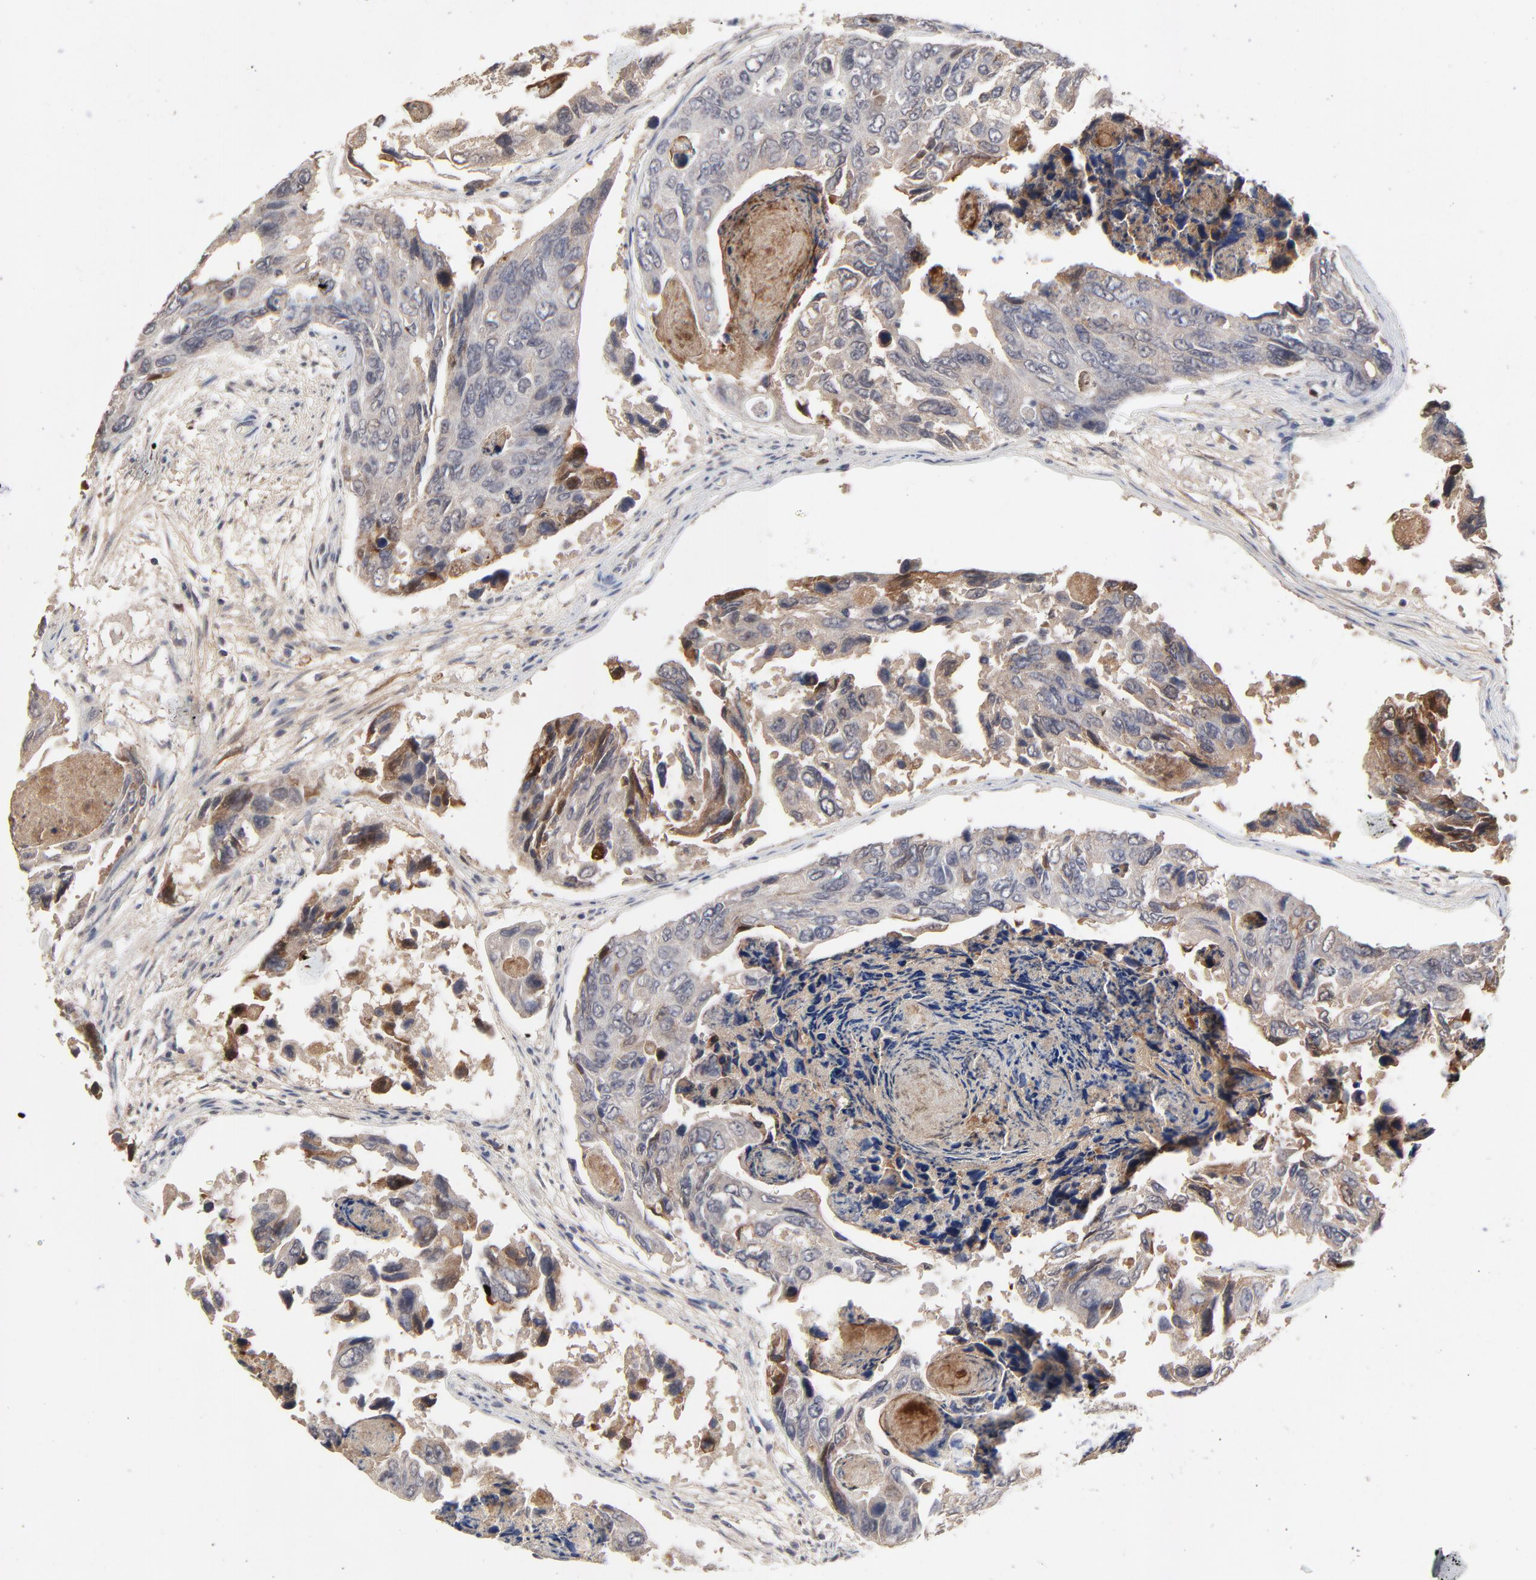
{"staining": {"intensity": "weak", "quantity": ">75%", "location": "cytoplasmic/membranous"}, "tissue": "colorectal cancer", "cell_type": "Tumor cells", "image_type": "cancer", "snomed": [{"axis": "morphology", "description": "Adenocarcinoma, NOS"}, {"axis": "topography", "description": "Colon"}], "caption": "Approximately >75% of tumor cells in human adenocarcinoma (colorectal) demonstrate weak cytoplasmic/membranous protein expression as visualized by brown immunohistochemical staining.", "gene": "VPREB3", "patient": {"sex": "female", "age": 86}}